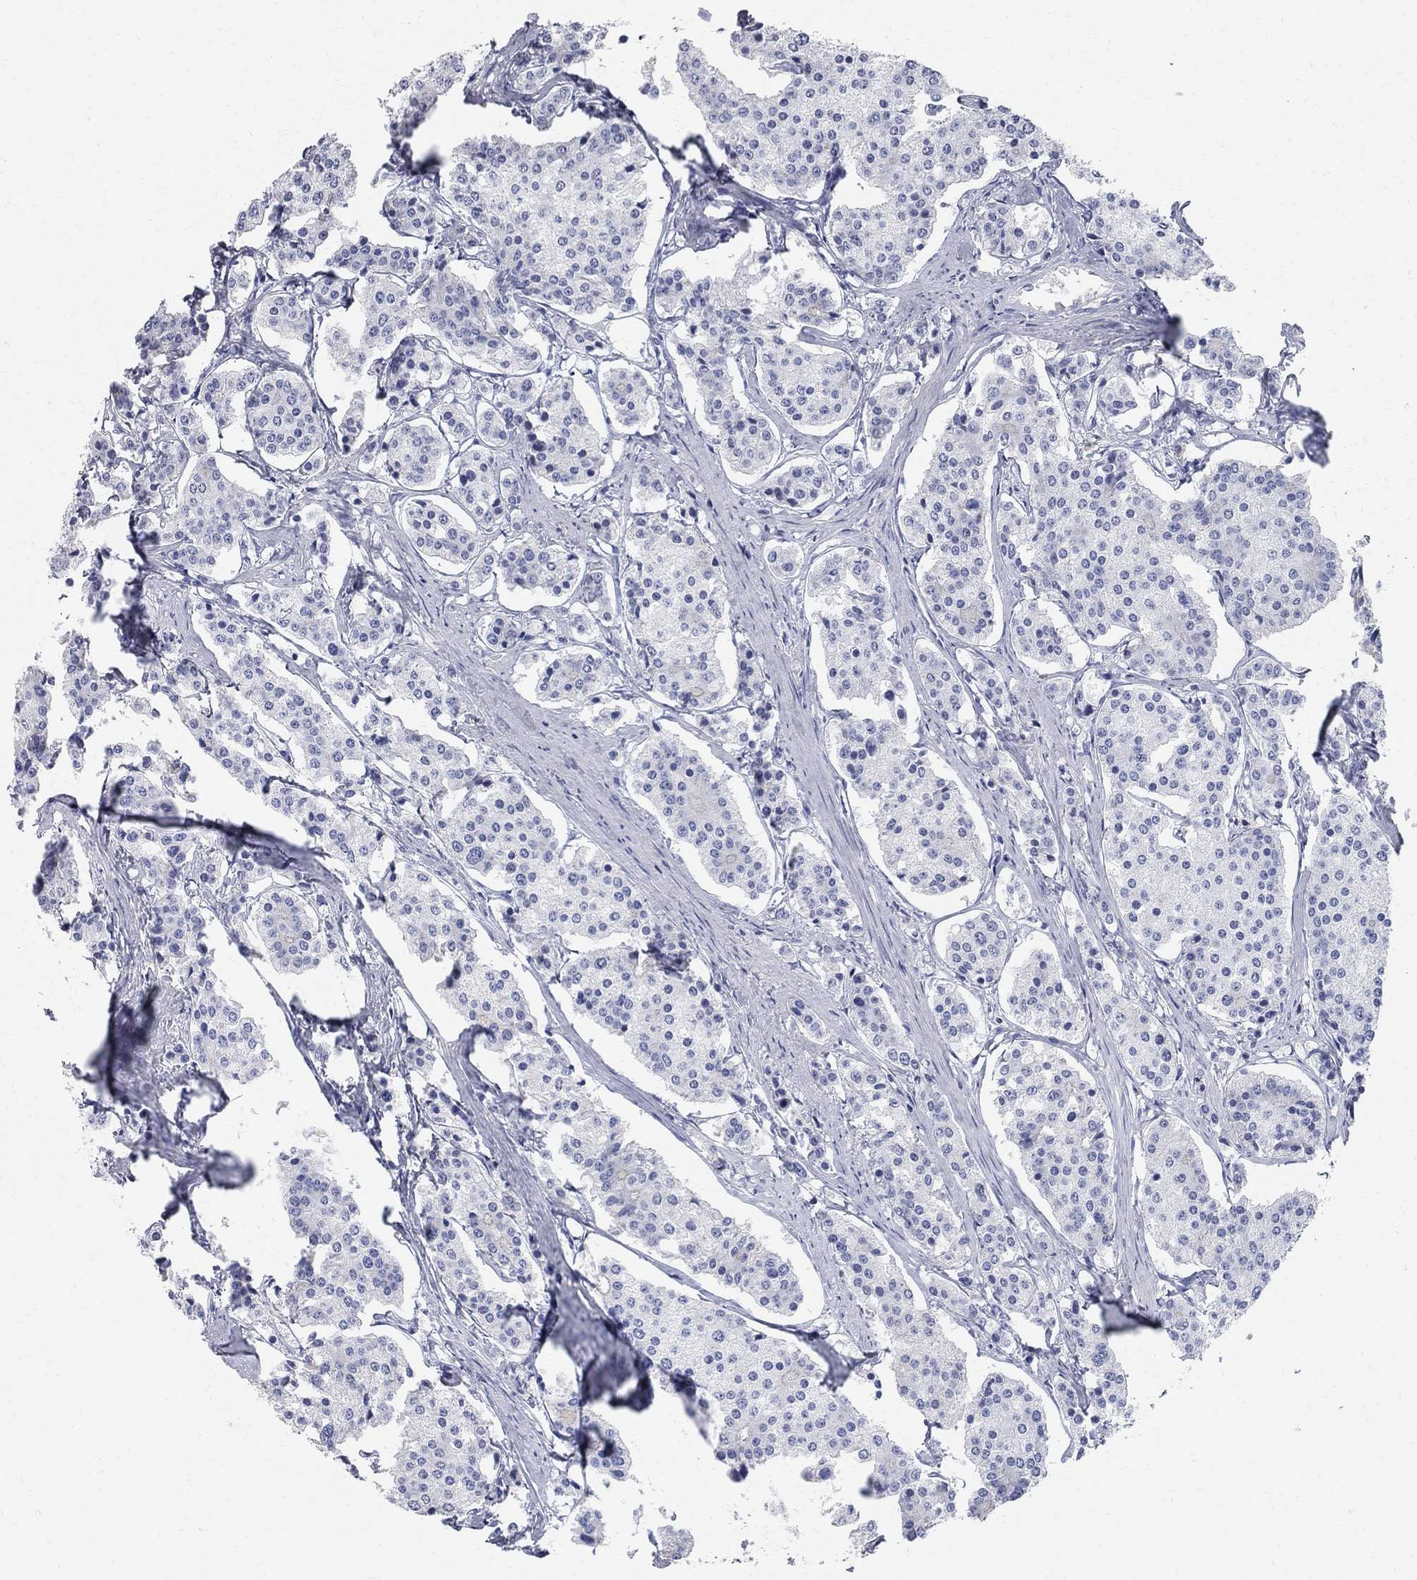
{"staining": {"intensity": "negative", "quantity": "none", "location": "none"}, "tissue": "carcinoid", "cell_type": "Tumor cells", "image_type": "cancer", "snomed": [{"axis": "morphology", "description": "Carcinoid, malignant, NOS"}, {"axis": "topography", "description": "Small intestine"}], "caption": "The IHC photomicrograph has no significant expression in tumor cells of carcinoid (malignant) tissue.", "gene": "AOX1", "patient": {"sex": "female", "age": 65}}